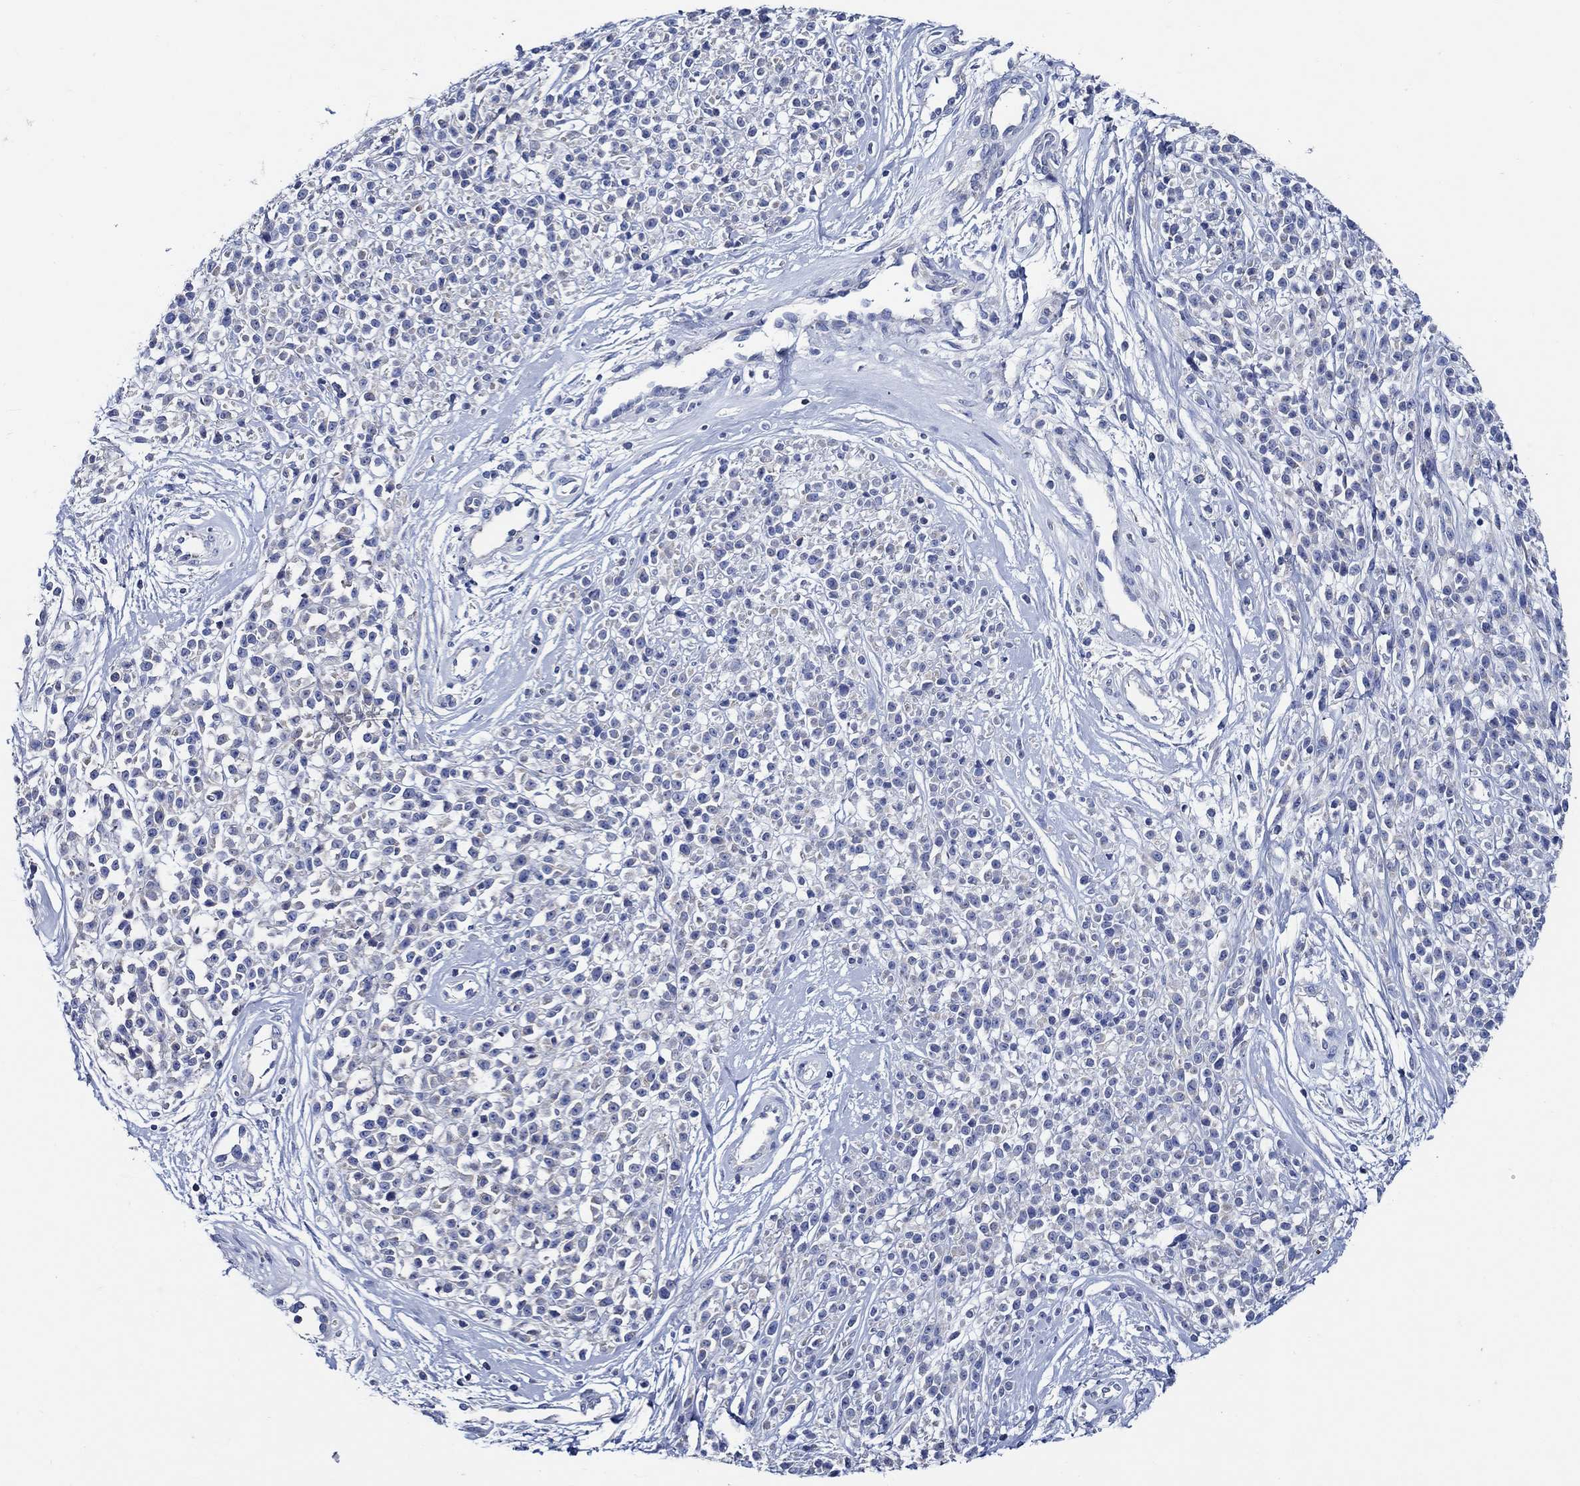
{"staining": {"intensity": "negative", "quantity": "none", "location": "none"}, "tissue": "melanoma", "cell_type": "Tumor cells", "image_type": "cancer", "snomed": [{"axis": "morphology", "description": "Malignant melanoma, NOS"}, {"axis": "topography", "description": "Skin"}, {"axis": "topography", "description": "Skin of trunk"}], "caption": "The immunohistochemistry (IHC) histopathology image has no significant positivity in tumor cells of melanoma tissue.", "gene": "SKOR1", "patient": {"sex": "male", "age": 74}}